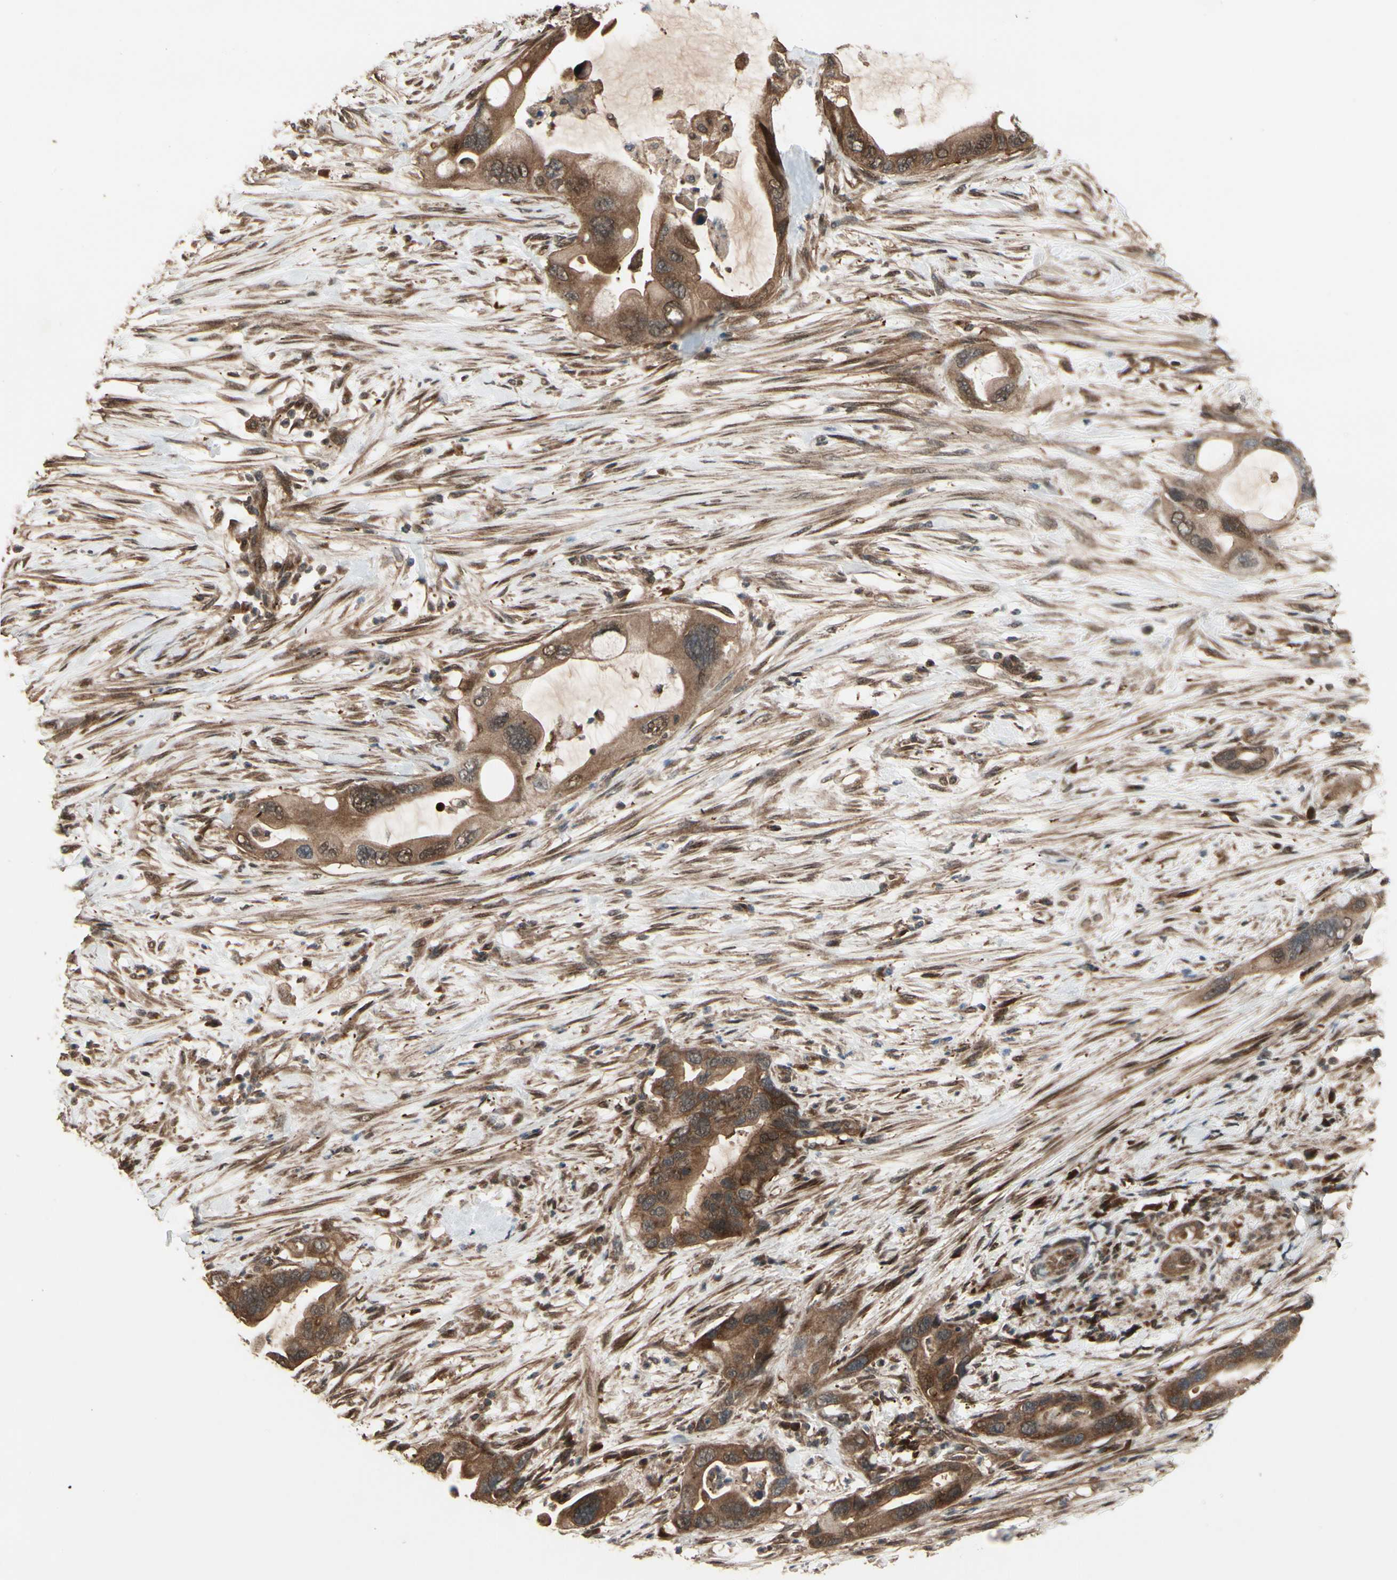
{"staining": {"intensity": "moderate", "quantity": "25%-75%", "location": "cytoplasmic/membranous"}, "tissue": "pancreatic cancer", "cell_type": "Tumor cells", "image_type": "cancer", "snomed": [{"axis": "morphology", "description": "Adenocarcinoma, NOS"}, {"axis": "topography", "description": "Pancreas"}], "caption": "The immunohistochemical stain highlights moderate cytoplasmic/membranous expression in tumor cells of pancreatic cancer (adenocarcinoma) tissue. Immunohistochemistry (ihc) stains the protein in brown and the nuclei are stained blue.", "gene": "CSF1R", "patient": {"sex": "female", "age": 71}}